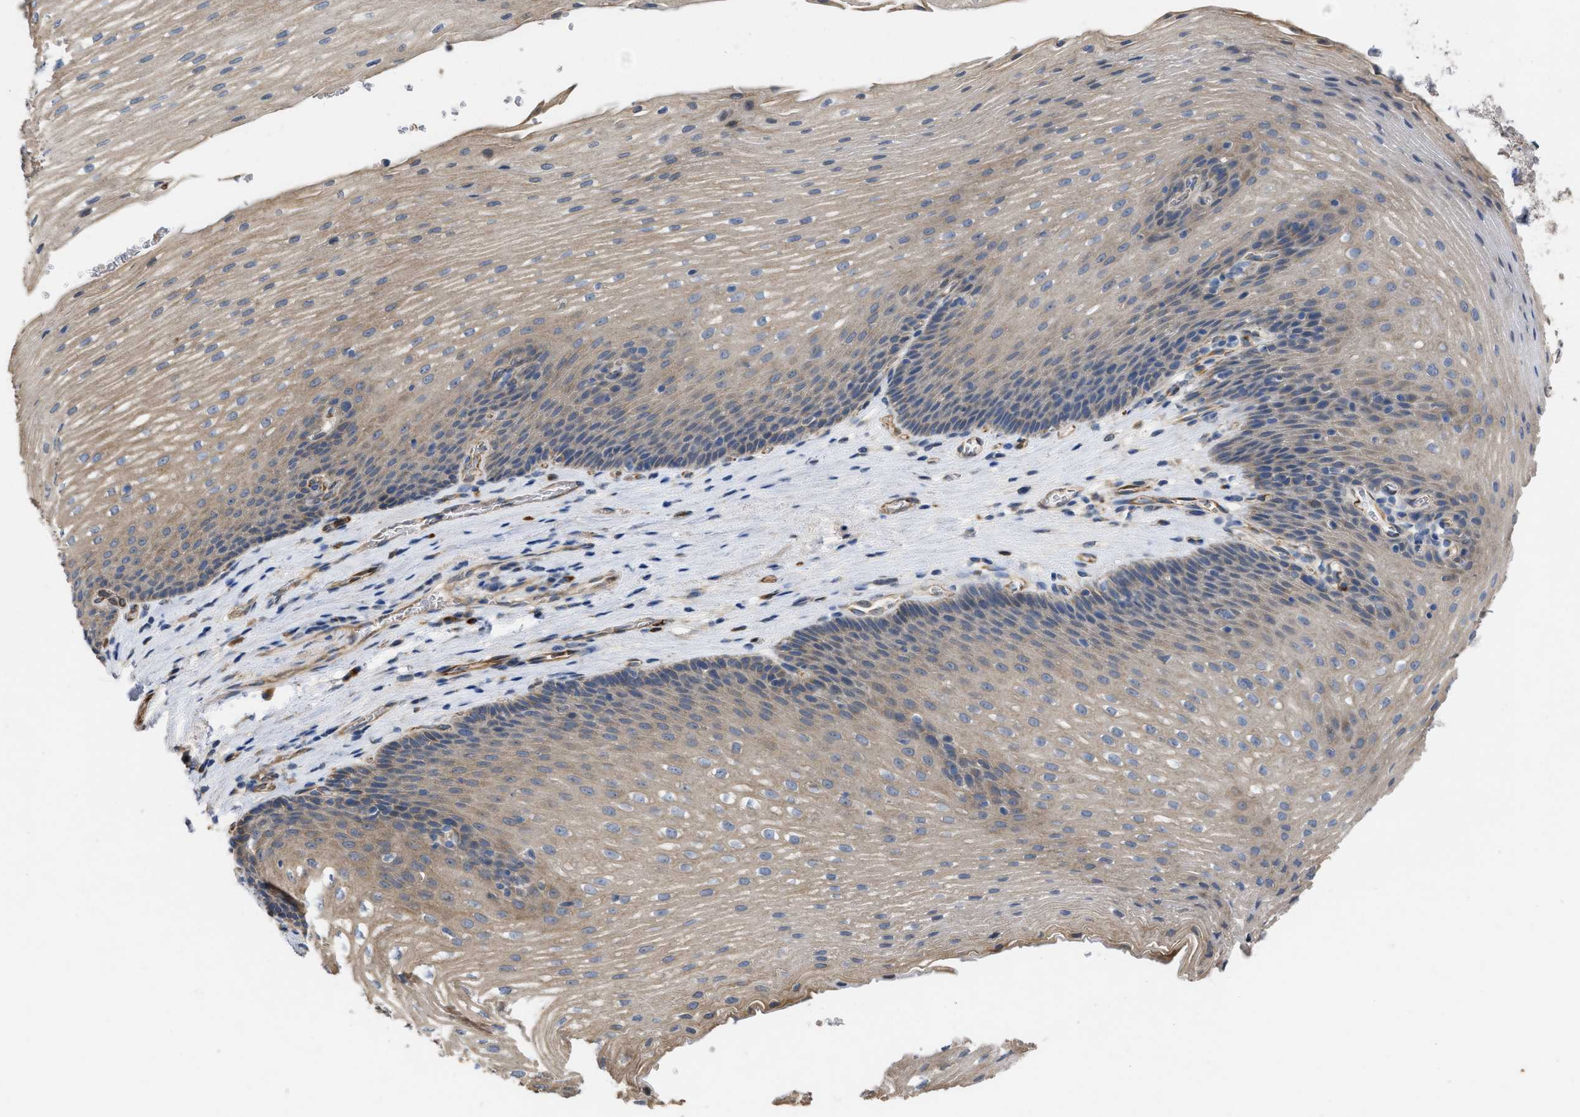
{"staining": {"intensity": "weak", "quantity": ">75%", "location": "cytoplasmic/membranous"}, "tissue": "esophagus", "cell_type": "Squamous epithelial cells", "image_type": "normal", "snomed": [{"axis": "morphology", "description": "Normal tissue, NOS"}, {"axis": "topography", "description": "Esophagus"}], "caption": "High-magnification brightfield microscopy of unremarkable esophagus stained with DAB (brown) and counterstained with hematoxylin (blue). squamous epithelial cells exhibit weak cytoplasmic/membranous expression is identified in approximately>75% of cells. The protein is stained brown, and the nuclei are stained in blue (DAB (3,3'-diaminobenzidine) IHC with brightfield microscopy, high magnification).", "gene": "SLC4A11", "patient": {"sex": "male", "age": 48}}